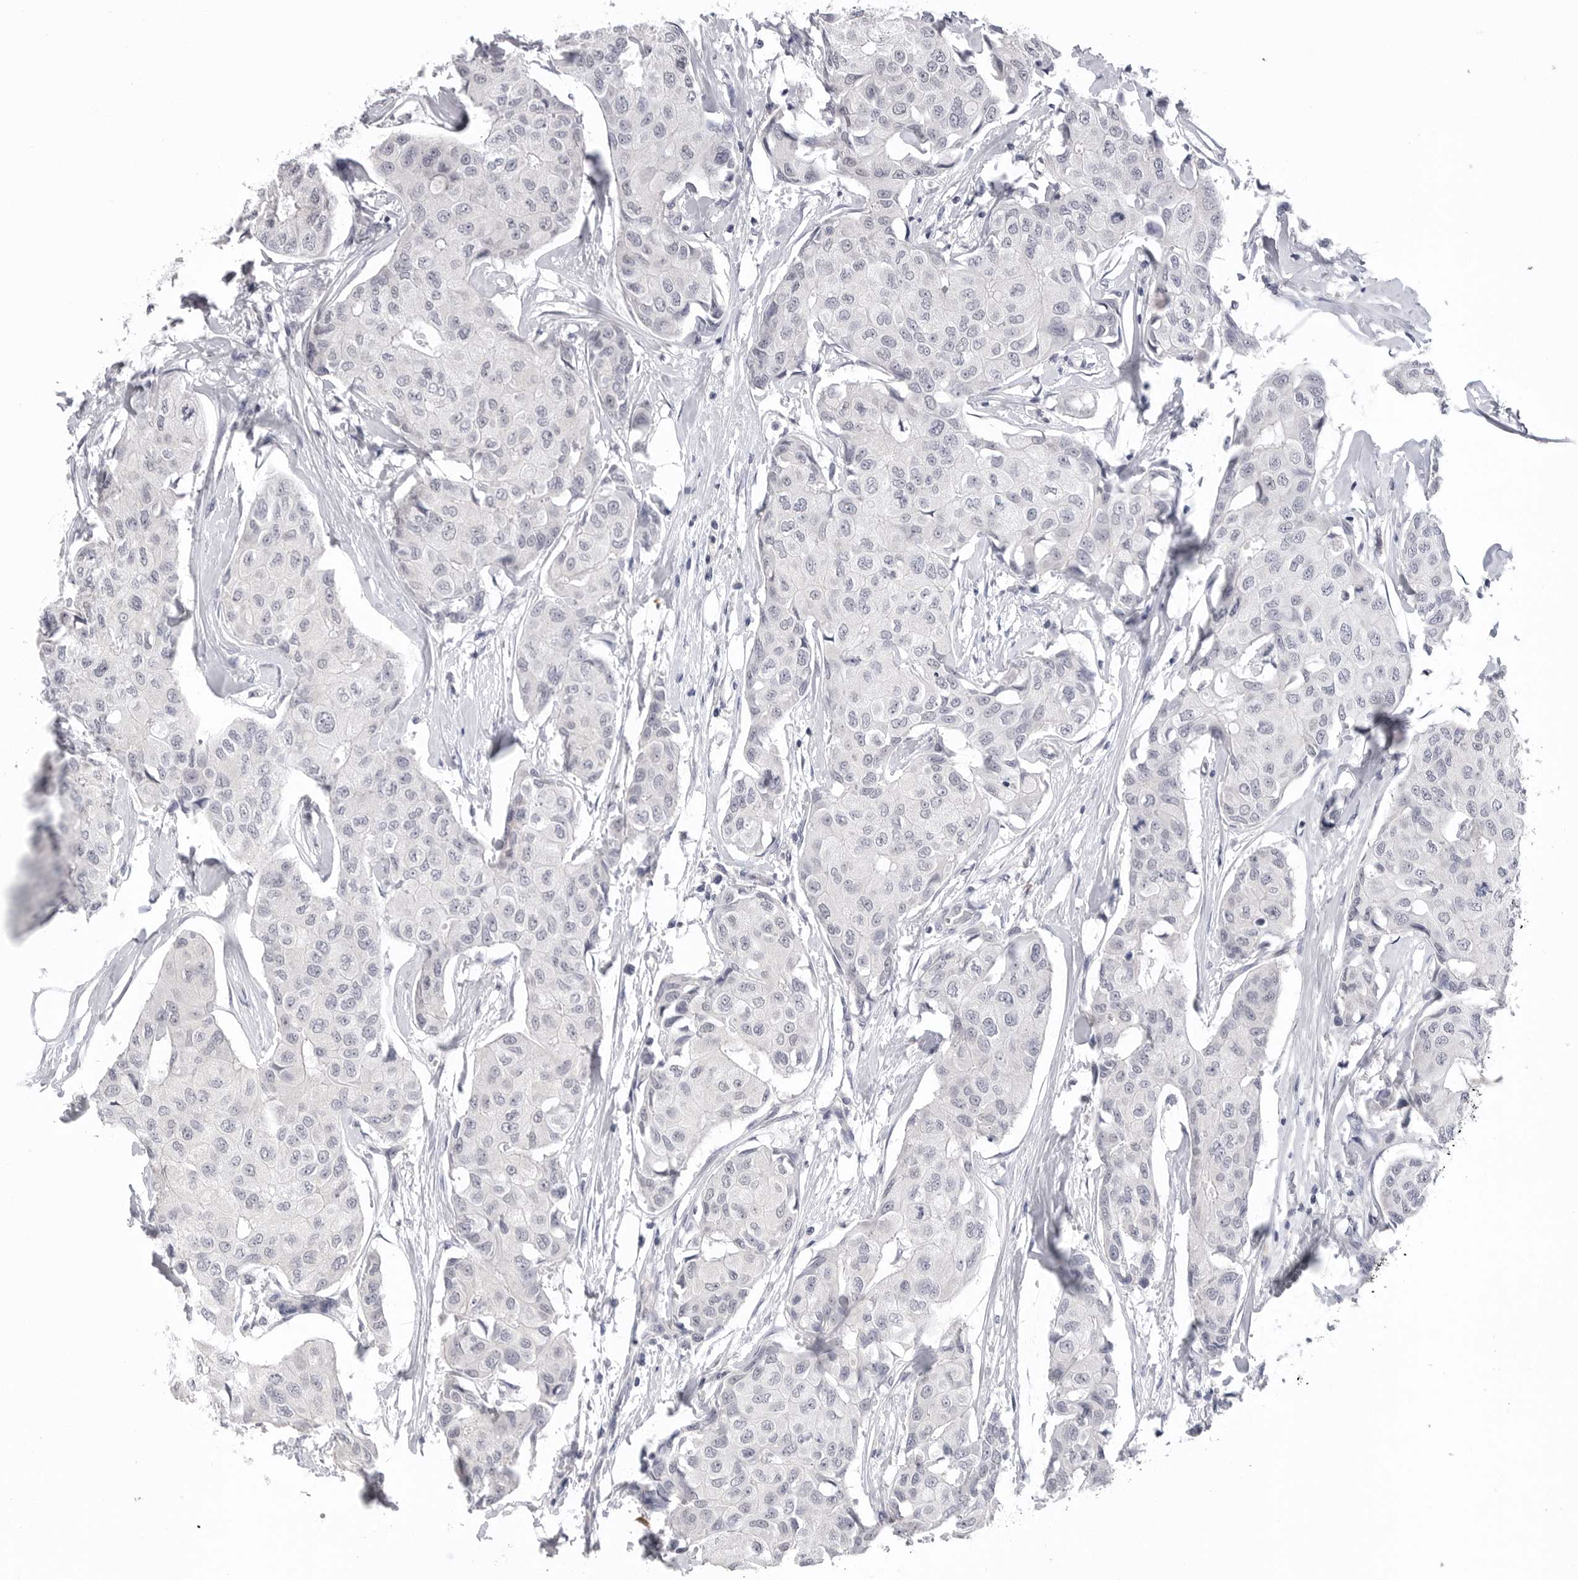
{"staining": {"intensity": "negative", "quantity": "none", "location": "none"}, "tissue": "breast cancer", "cell_type": "Tumor cells", "image_type": "cancer", "snomed": [{"axis": "morphology", "description": "Duct carcinoma"}, {"axis": "topography", "description": "Breast"}], "caption": "This is an IHC photomicrograph of human breast cancer (intraductal carcinoma). There is no staining in tumor cells.", "gene": "DLGAP3", "patient": {"sex": "female", "age": 80}}